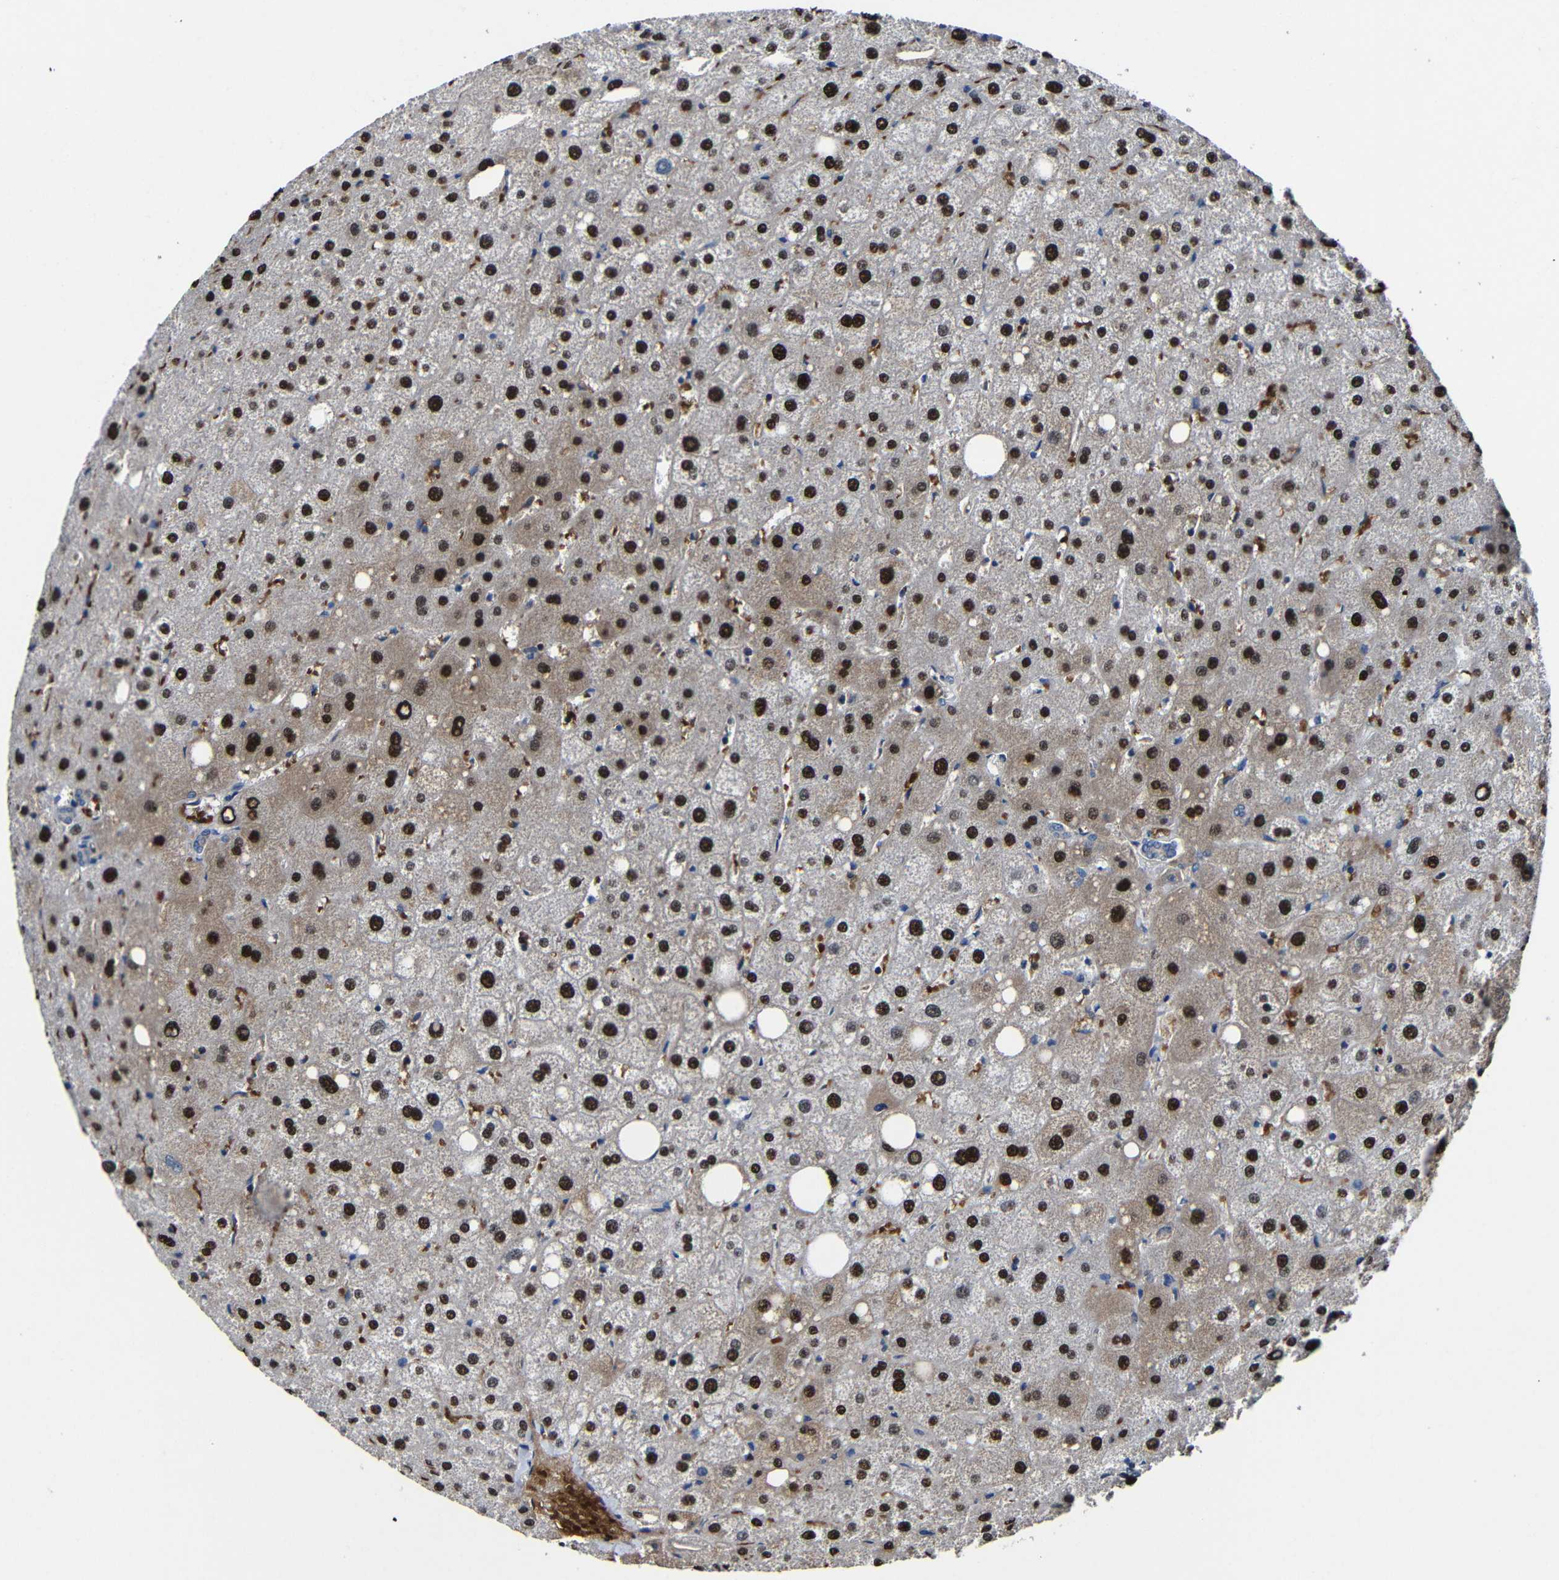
{"staining": {"intensity": "negative", "quantity": "none", "location": "none"}, "tissue": "liver", "cell_type": "Cholangiocytes", "image_type": "normal", "snomed": [{"axis": "morphology", "description": "Normal tissue, NOS"}, {"axis": "topography", "description": "Liver"}], "caption": "Histopathology image shows no protein expression in cholangiocytes of normal liver. (DAB (3,3'-diaminobenzidine) immunohistochemistry (IHC), high magnification).", "gene": "CA5B", "patient": {"sex": "male", "age": 73}}